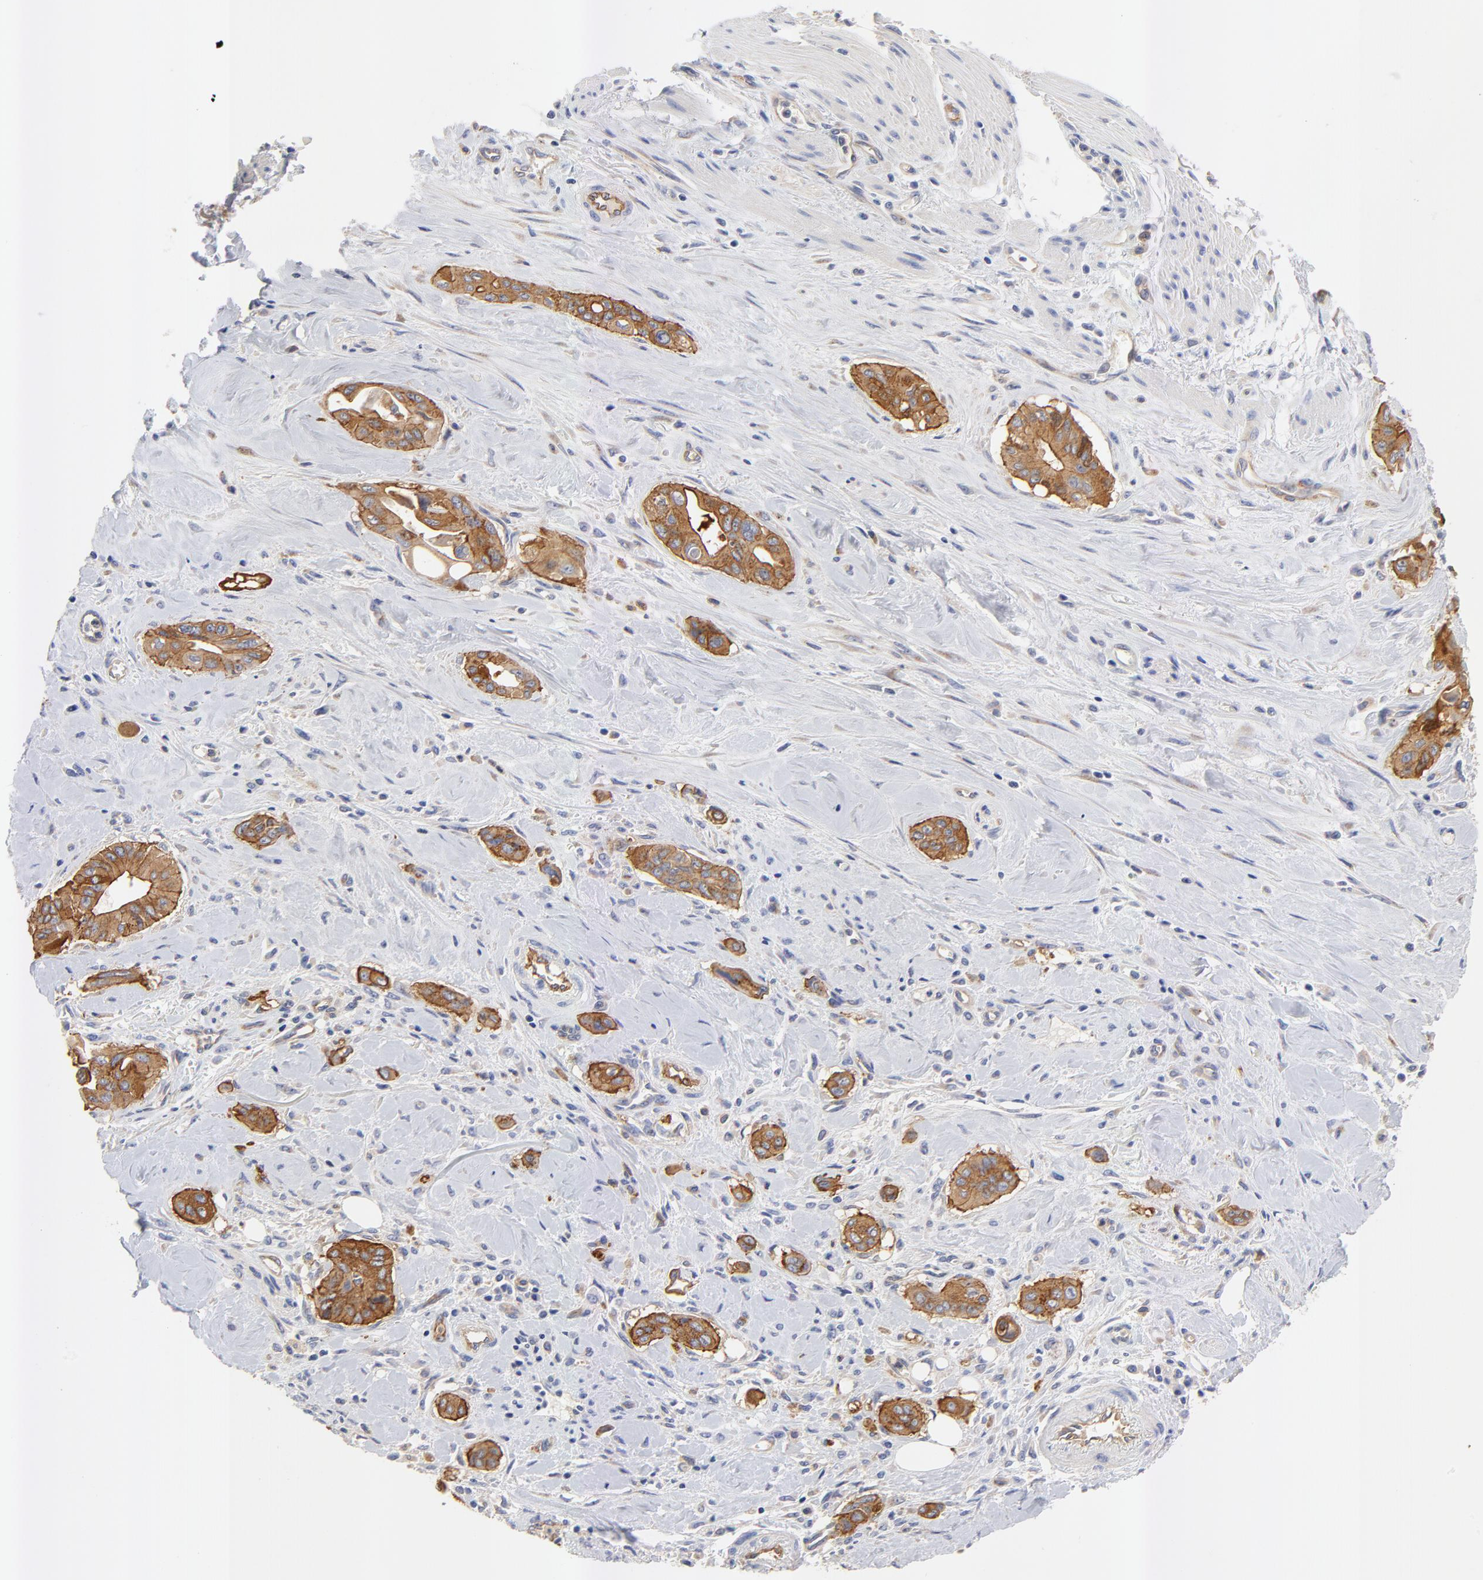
{"staining": {"intensity": "strong", "quantity": ">75%", "location": "cytoplasmic/membranous"}, "tissue": "pancreatic cancer", "cell_type": "Tumor cells", "image_type": "cancer", "snomed": [{"axis": "morphology", "description": "Adenocarcinoma, NOS"}, {"axis": "topography", "description": "Pancreas"}], "caption": "This image shows immunohistochemistry (IHC) staining of human adenocarcinoma (pancreatic), with high strong cytoplasmic/membranous expression in approximately >75% of tumor cells.", "gene": "FBXL2", "patient": {"sex": "male", "age": 77}}